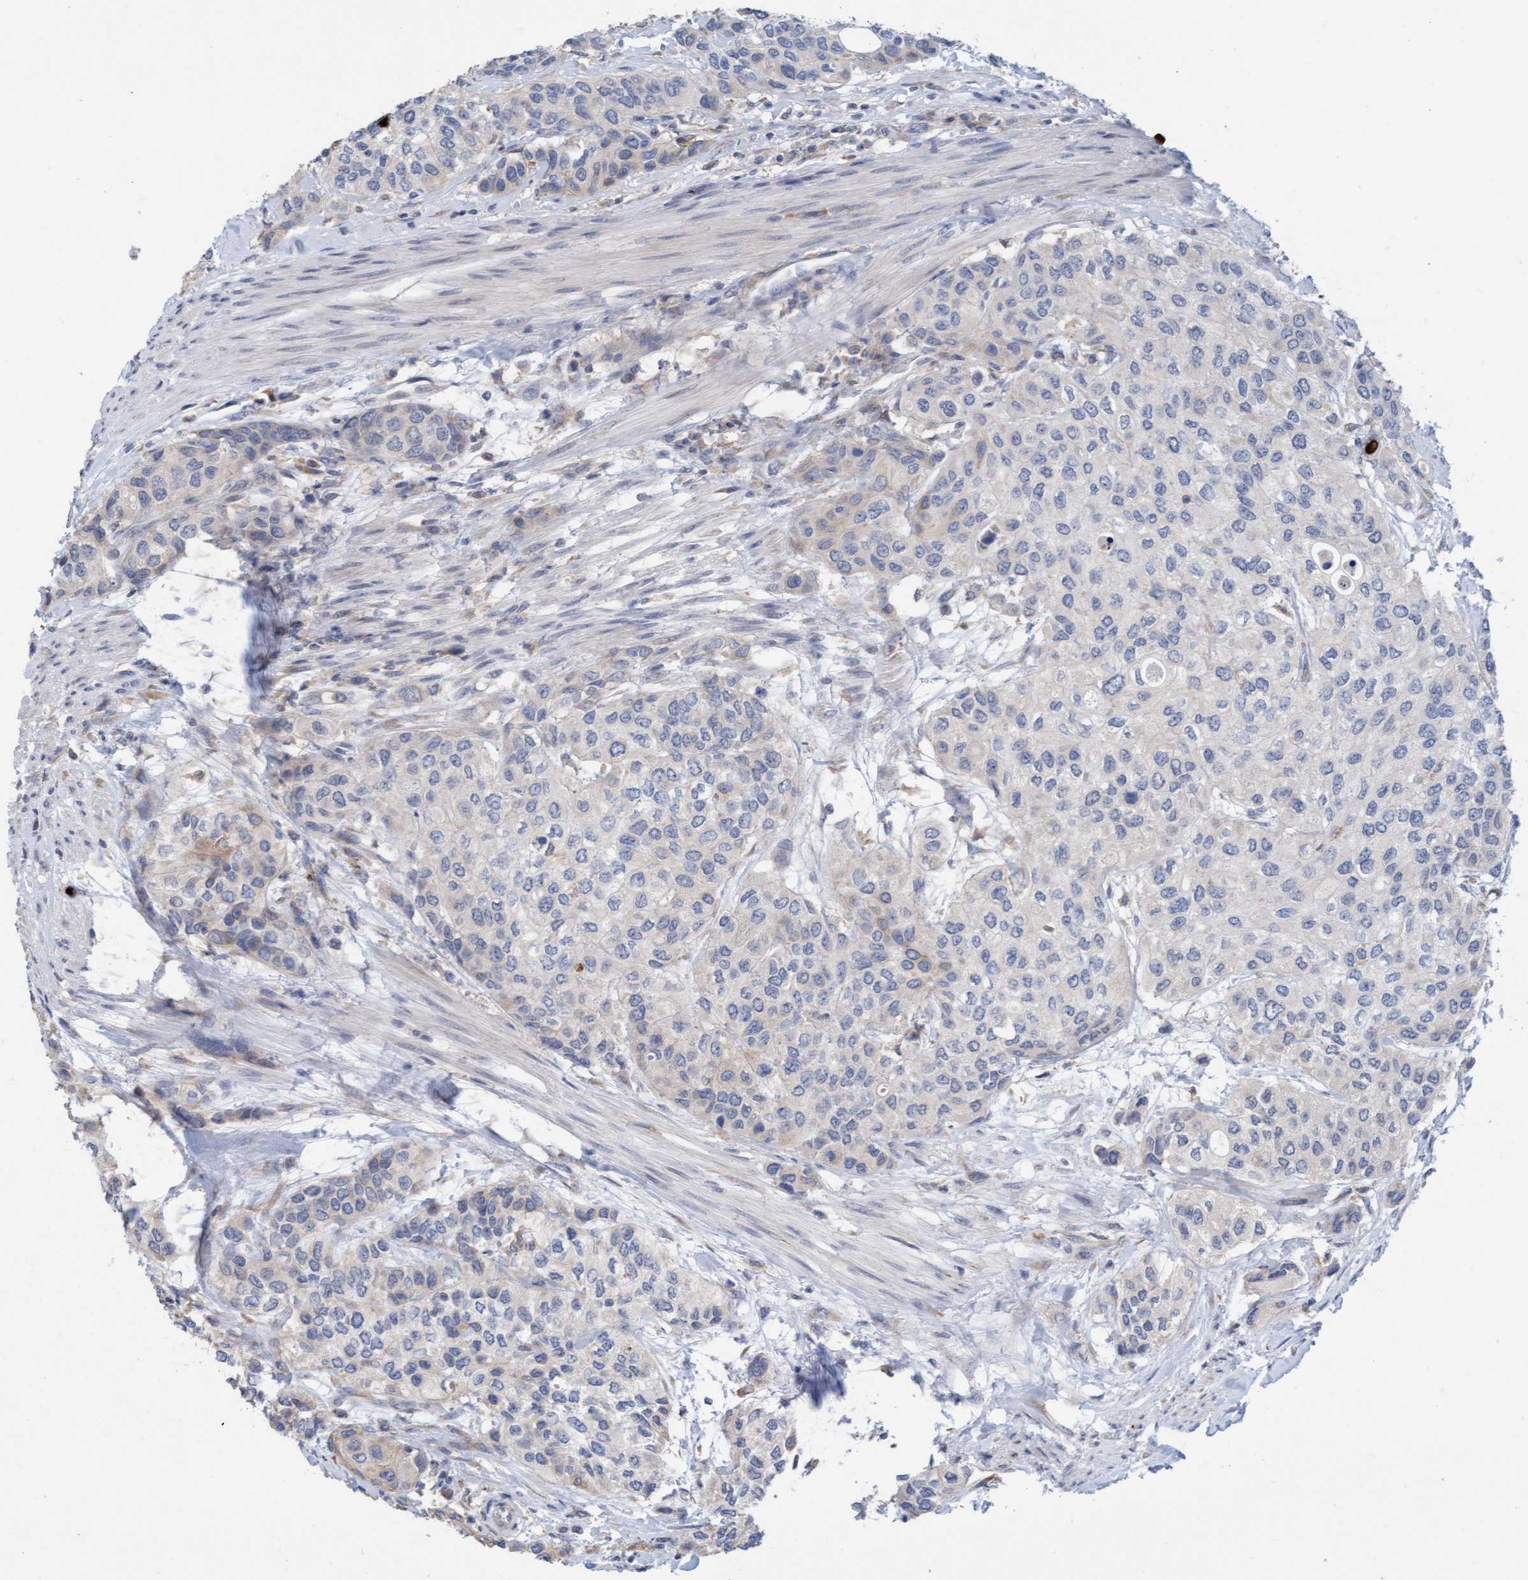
{"staining": {"intensity": "negative", "quantity": "none", "location": "none"}, "tissue": "urothelial cancer", "cell_type": "Tumor cells", "image_type": "cancer", "snomed": [{"axis": "morphology", "description": "Urothelial carcinoma, High grade"}, {"axis": "topography", "description": "Urinary bladder"}], "caption": "High power microscopy image of an immunohistochemistry histopathology image of urothelial carcinoma (high-grade), revealing no significant staining in tumor cells.", "gene": "MMP8", "patient": {"sex": "female", "age": 56}}